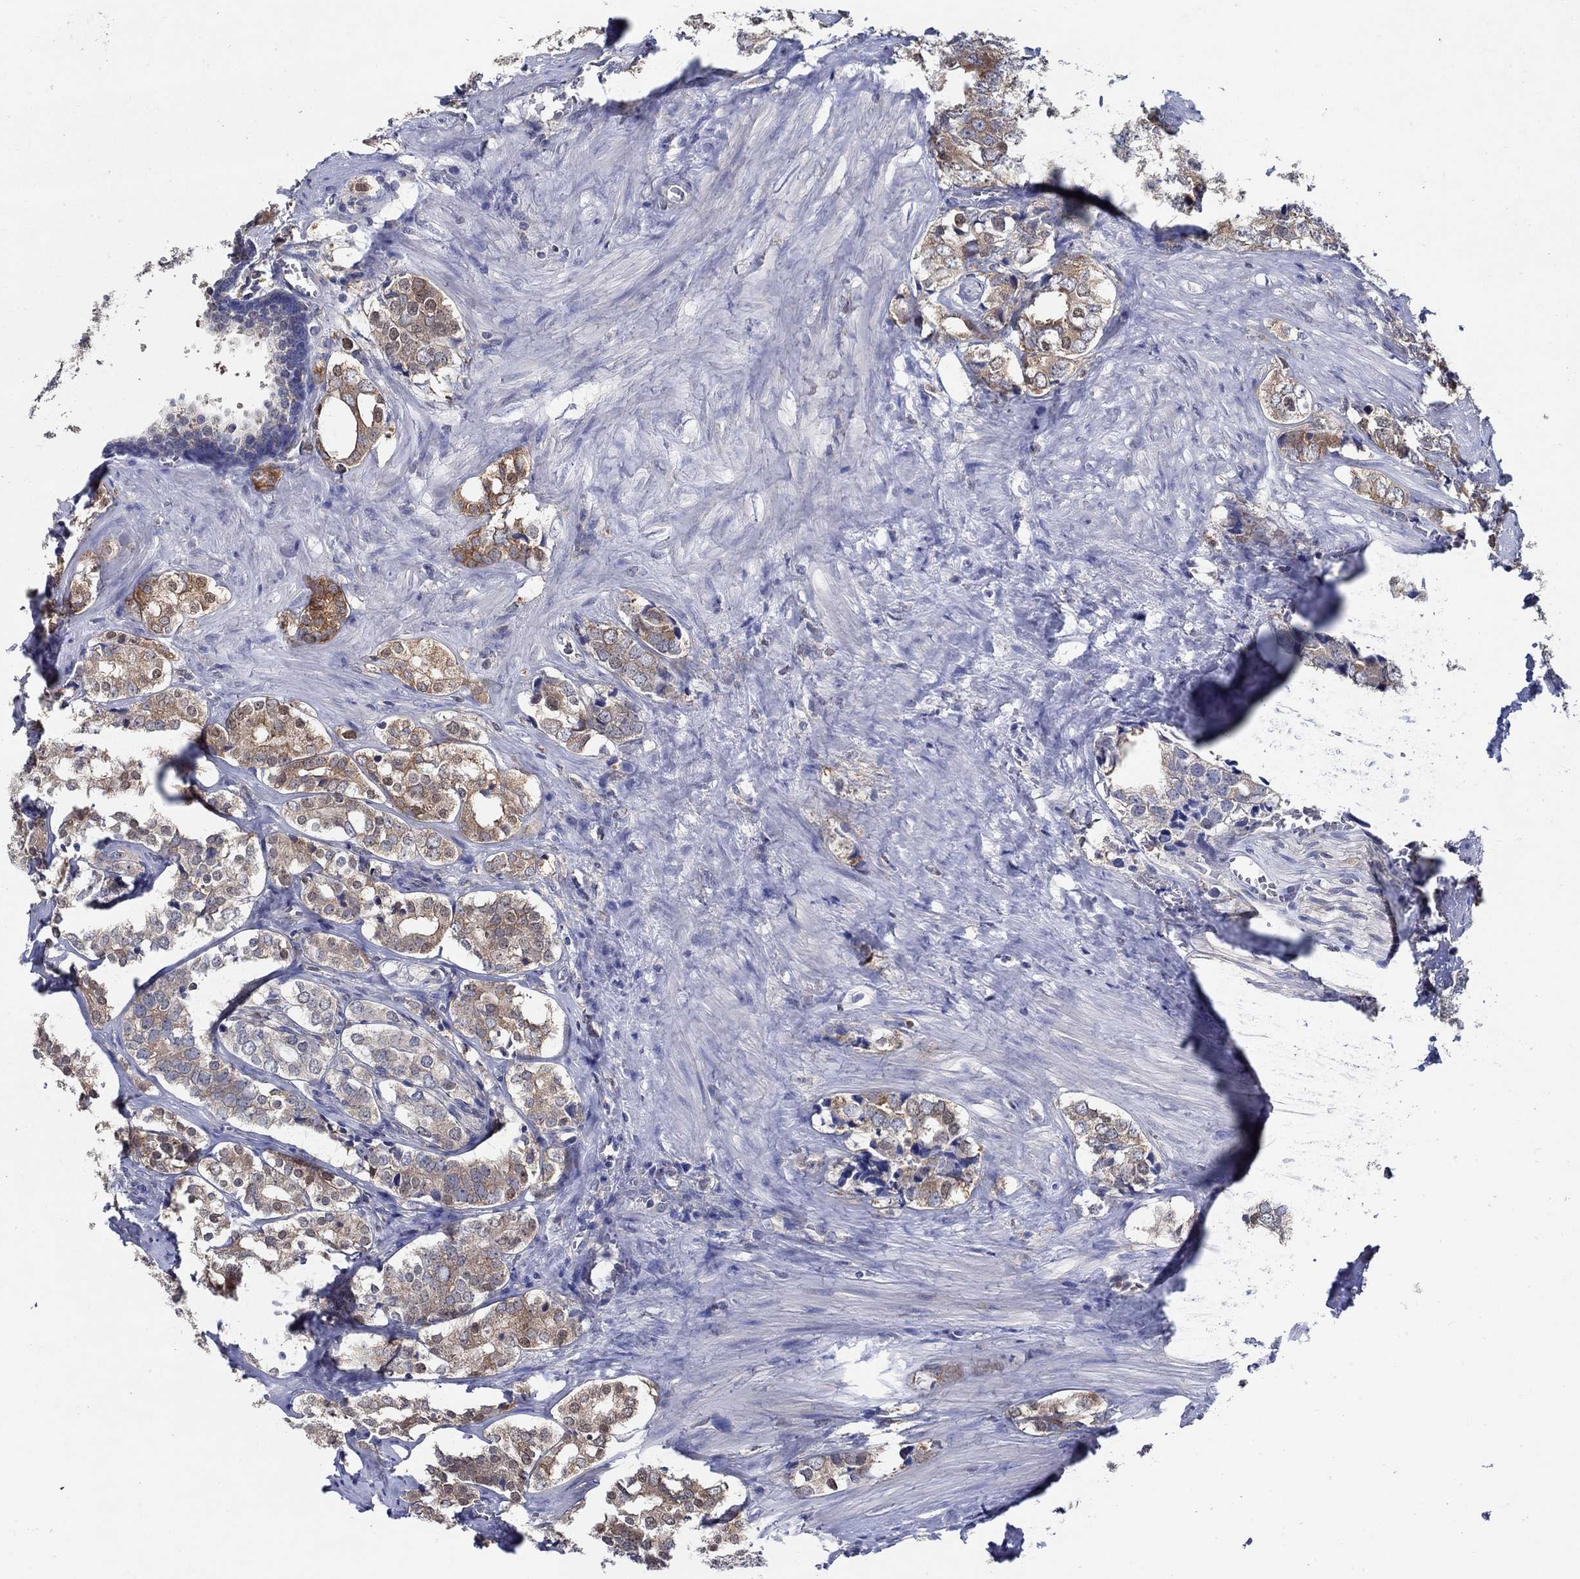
{"staining": {"intensity": "moderate", "quantity": "25%-75%", "location": "cytoplasmic/membranous"}, "tissue": "prostate cancer", "cell_type": "Tumor cells", "image_type": "cancer", "snomed": [{"axis": "morphology", "description": "Adenocarcinoma, NOS"}, {"axis": "topography", "description": "Prostate and seminal vesicle, NOS"}], "caption": "This image reveals IHC staining of human adenocarcinoma (prostate), with medium moderate cytoplasmic/membranous positivity in about 25%-75% of tumor cells.", "gene": "MTHFR", "patient": {"sex": "male", "age": 63}}